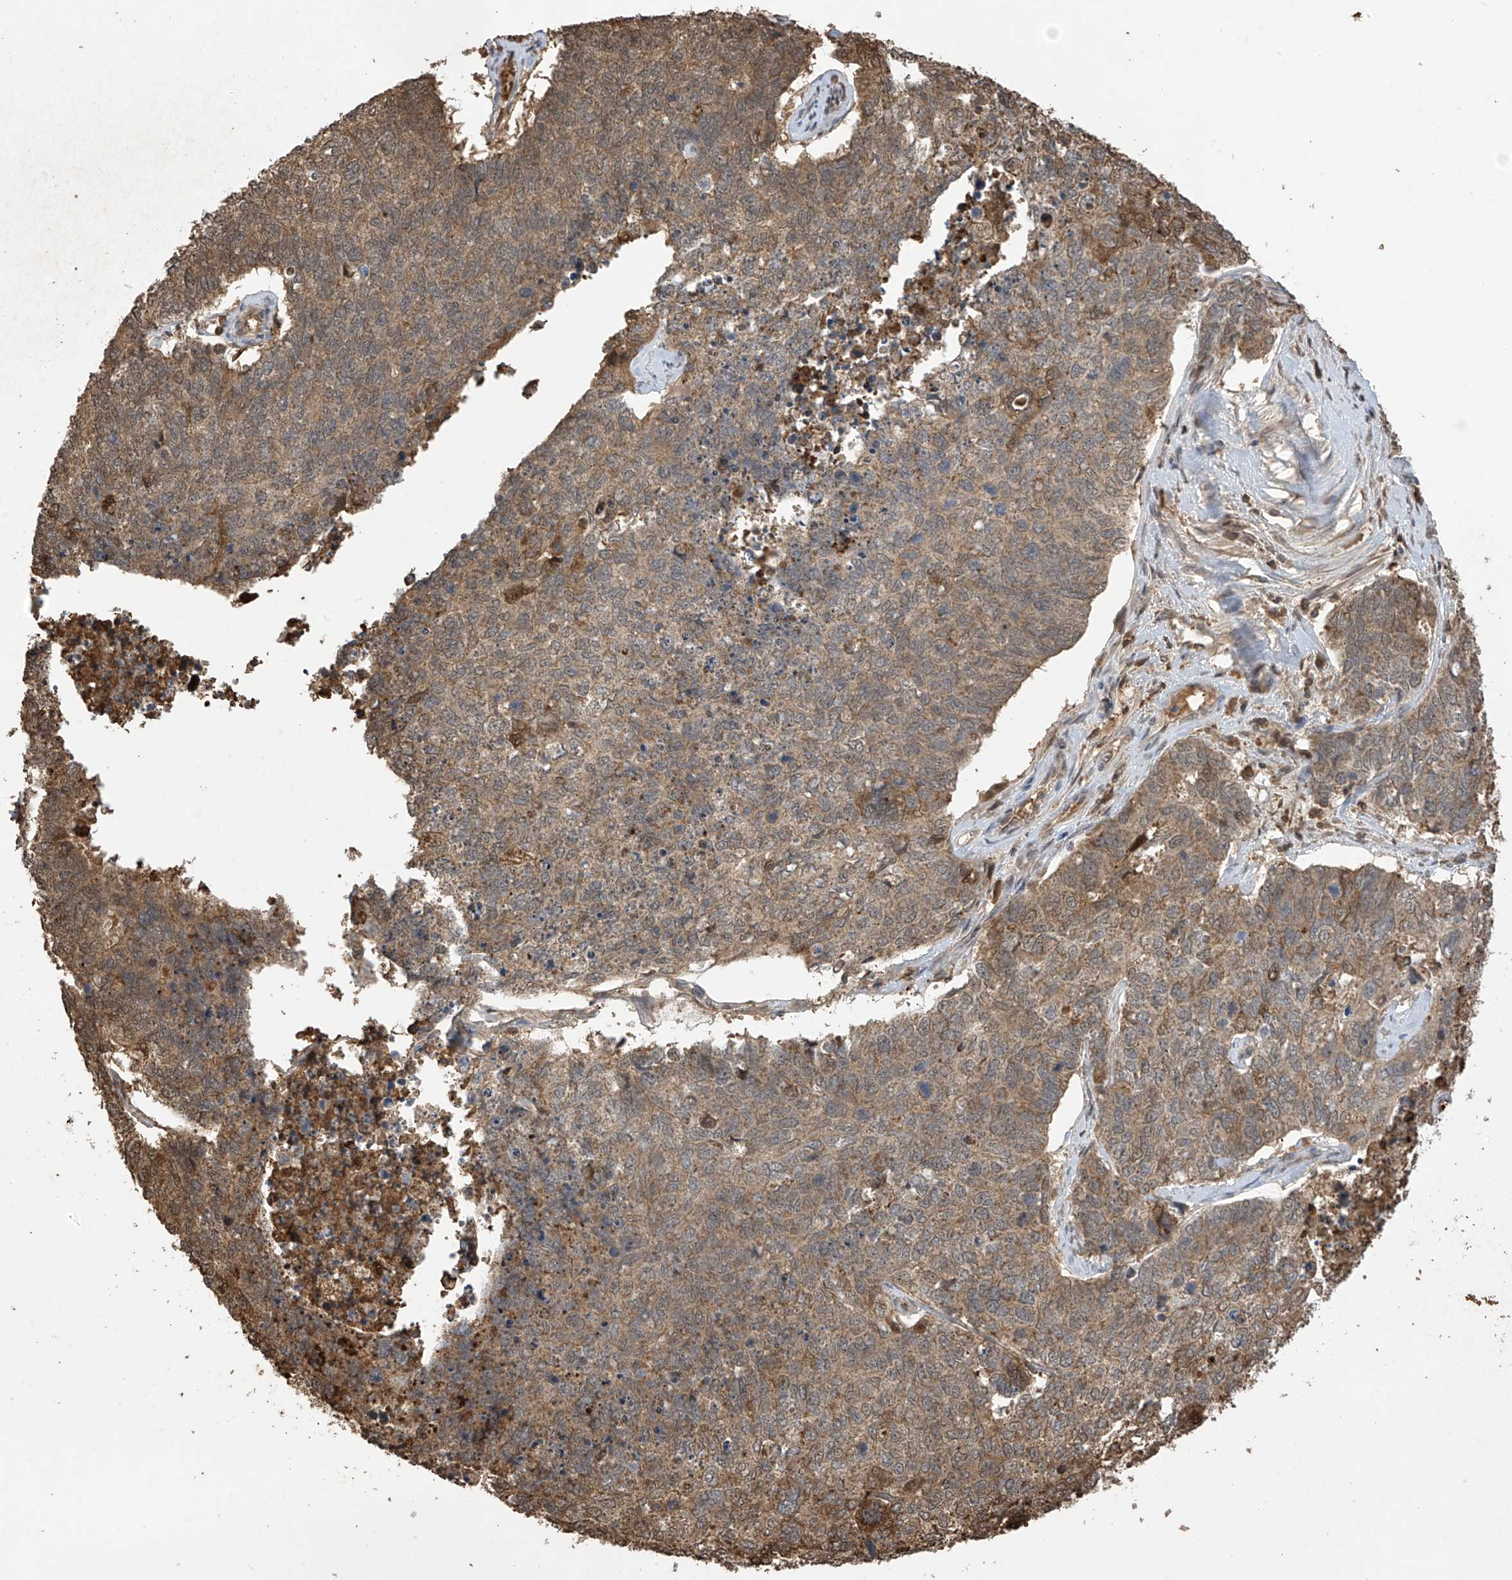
{"staining": {"intensity": "moderate", "quantity": ">75%", "location": "cytoplasmic/membranous"}, "tissue": "cervical cancer", "cell_type": "Tumor cells", "image_type": "cancer", "snomed": [{"axis": "morphology", "description": "Squamous cell carcinoma, NOS"}, {"axis": "topography", "description": "Cervix"}], "caption": "A brown stain labels moderate cytoplasmic/membranous expression of a protein in cervical cancer tumor cells.", "gene": "PNPT1", "patient": {"sex": "female", "age": 63}}